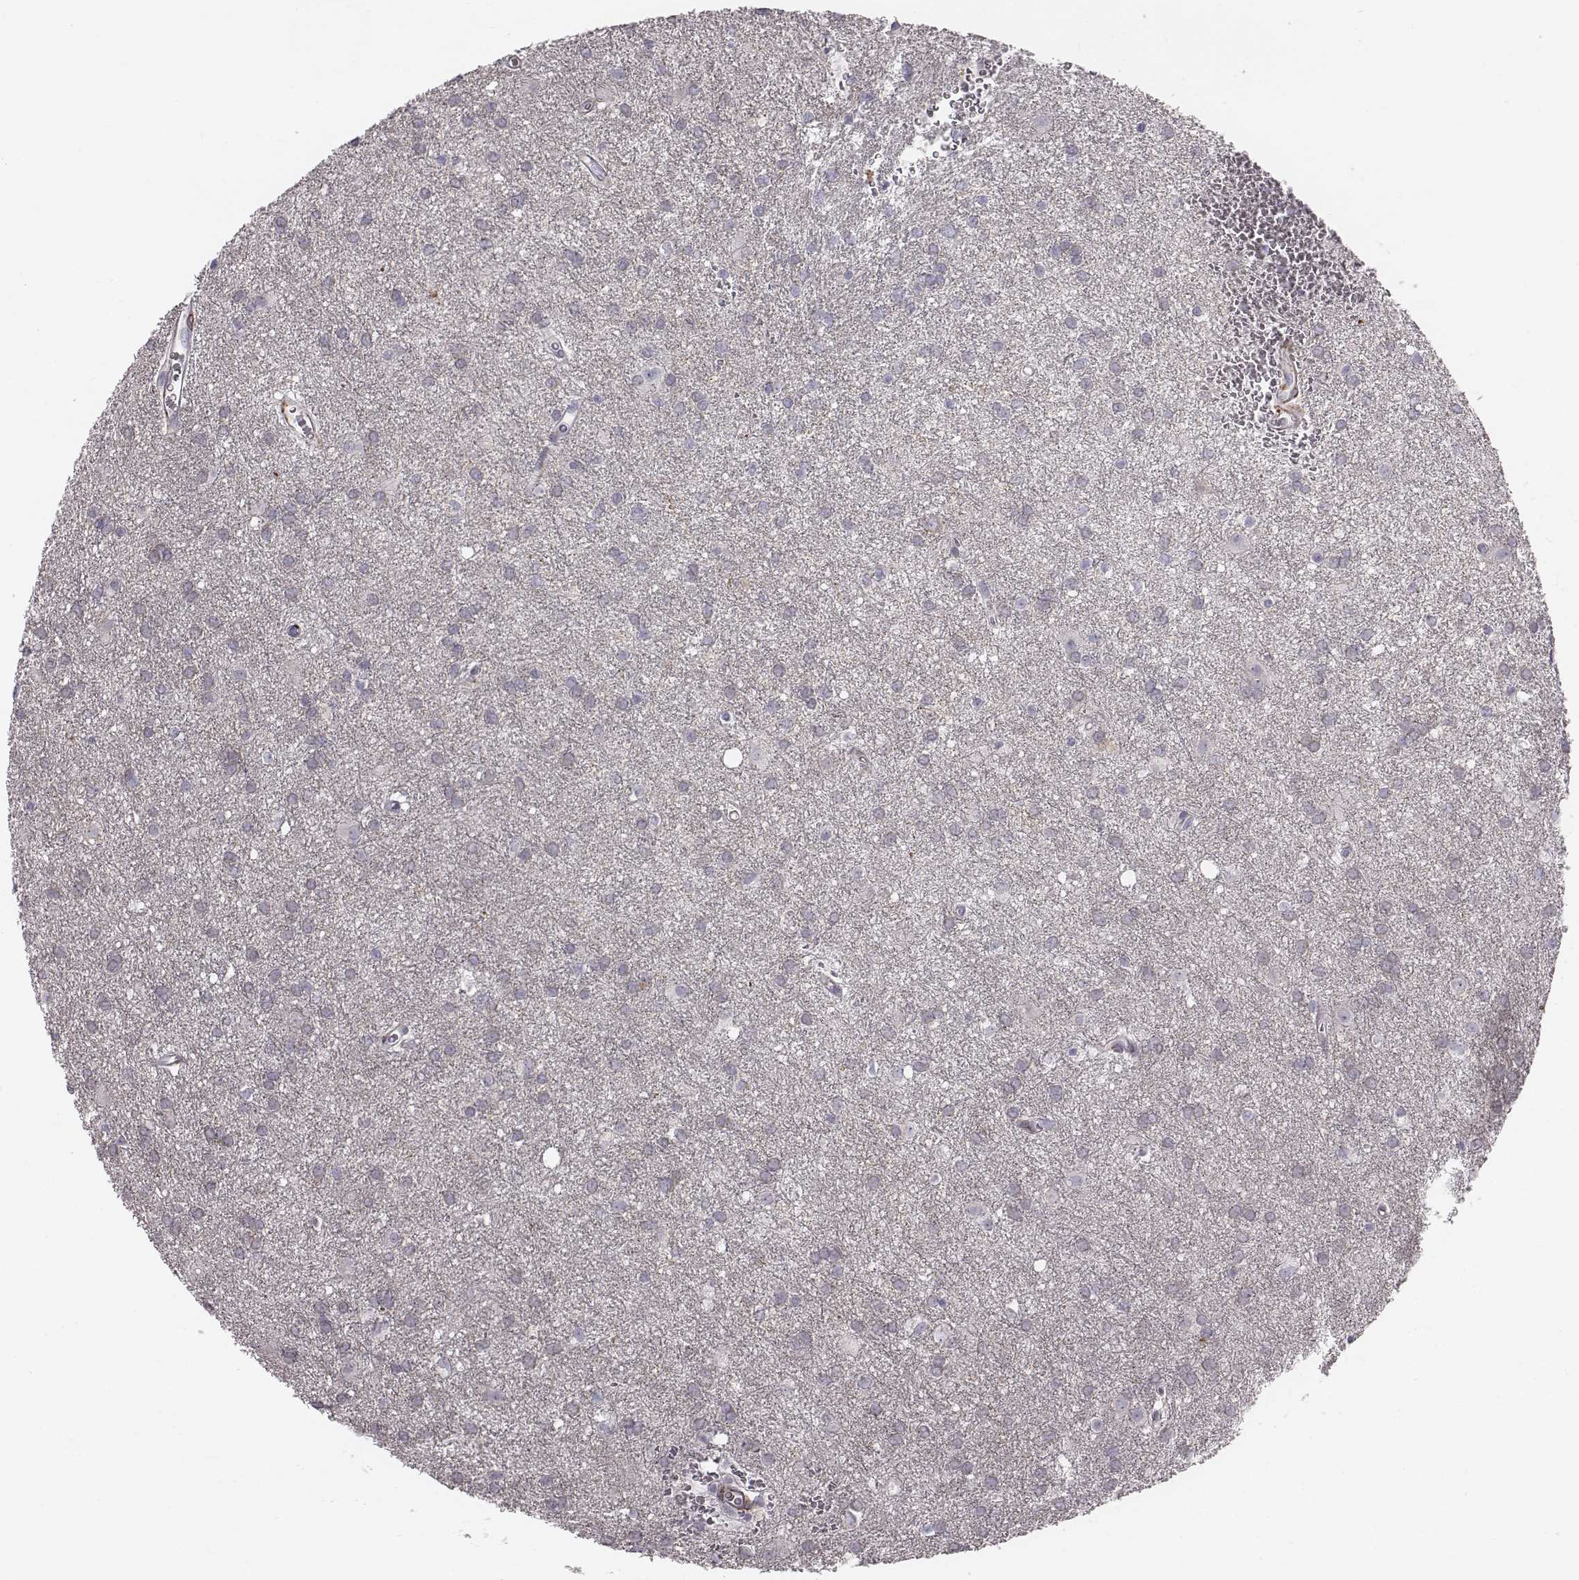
{"staining": {"intensity": "negative", "quantity": "none", "location": "none"}, "tissue": "glioma", "cell_type": "Tumor cells", "image_type": "cancer", "snomed": [{"axis": "morphology", "description": "Glioma, malignant, Low grade"}, {"axis": "topography", "description": "Brain"}], "caption": "IHC of glioma displays no expression in tumor cells.", "gene": "PRKCZ", "patient": {"sex": "male", "age": 58}}